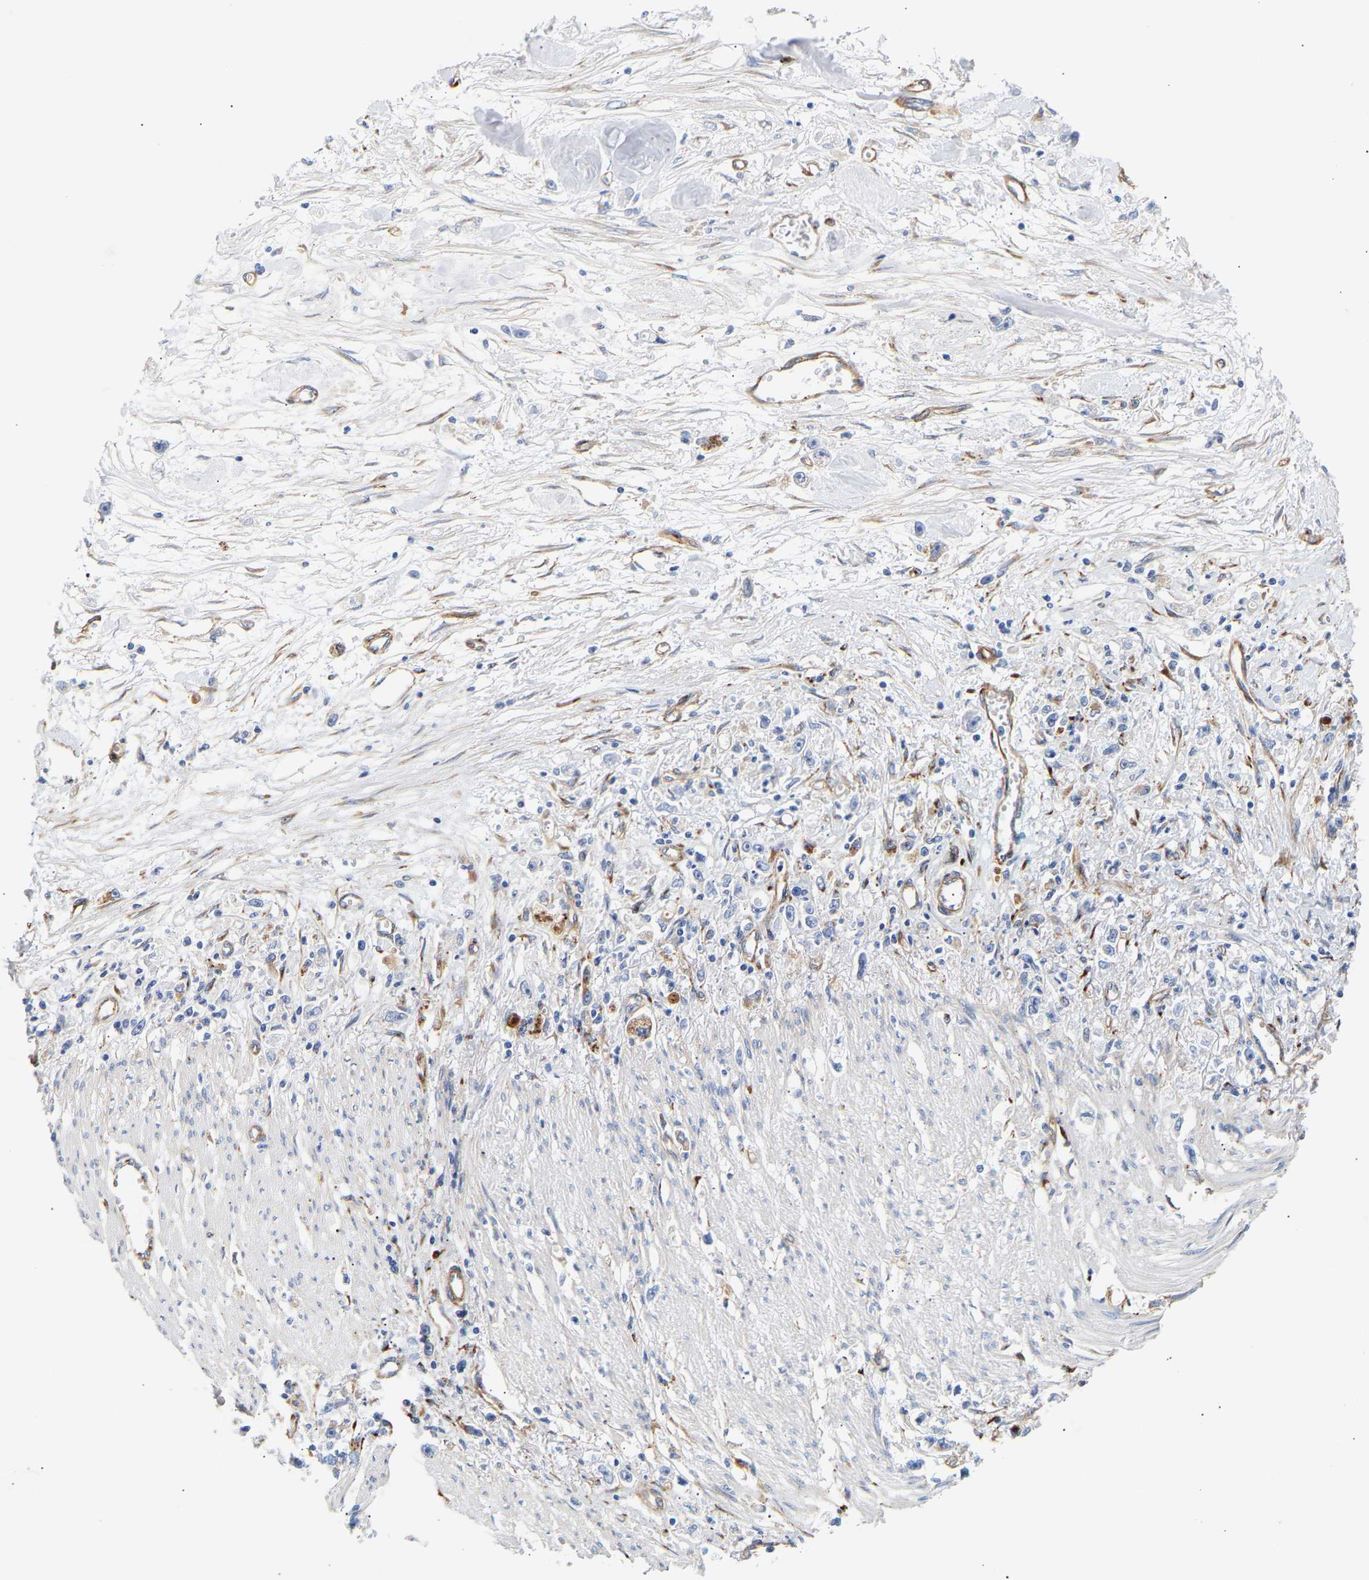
{"staining": {"intensity": "negative", "quantity": "none", "location": "none"}, "tissue": "stomach cancer", "cell_type": "Tumor cells", "image_type": "cancer", "snomed": [{"axis": "morphology", "description": "Adenocarcinoma, NOS"}, {"axis": "topography", "description": "Stomach"}], "caption": "Stomach cancer (adenocarcinoma) stained for a protein using IHC exhibits no expression tumor cells.", "gene": "IGFBP7", "patient": {"sex": "female", "age": 59}}